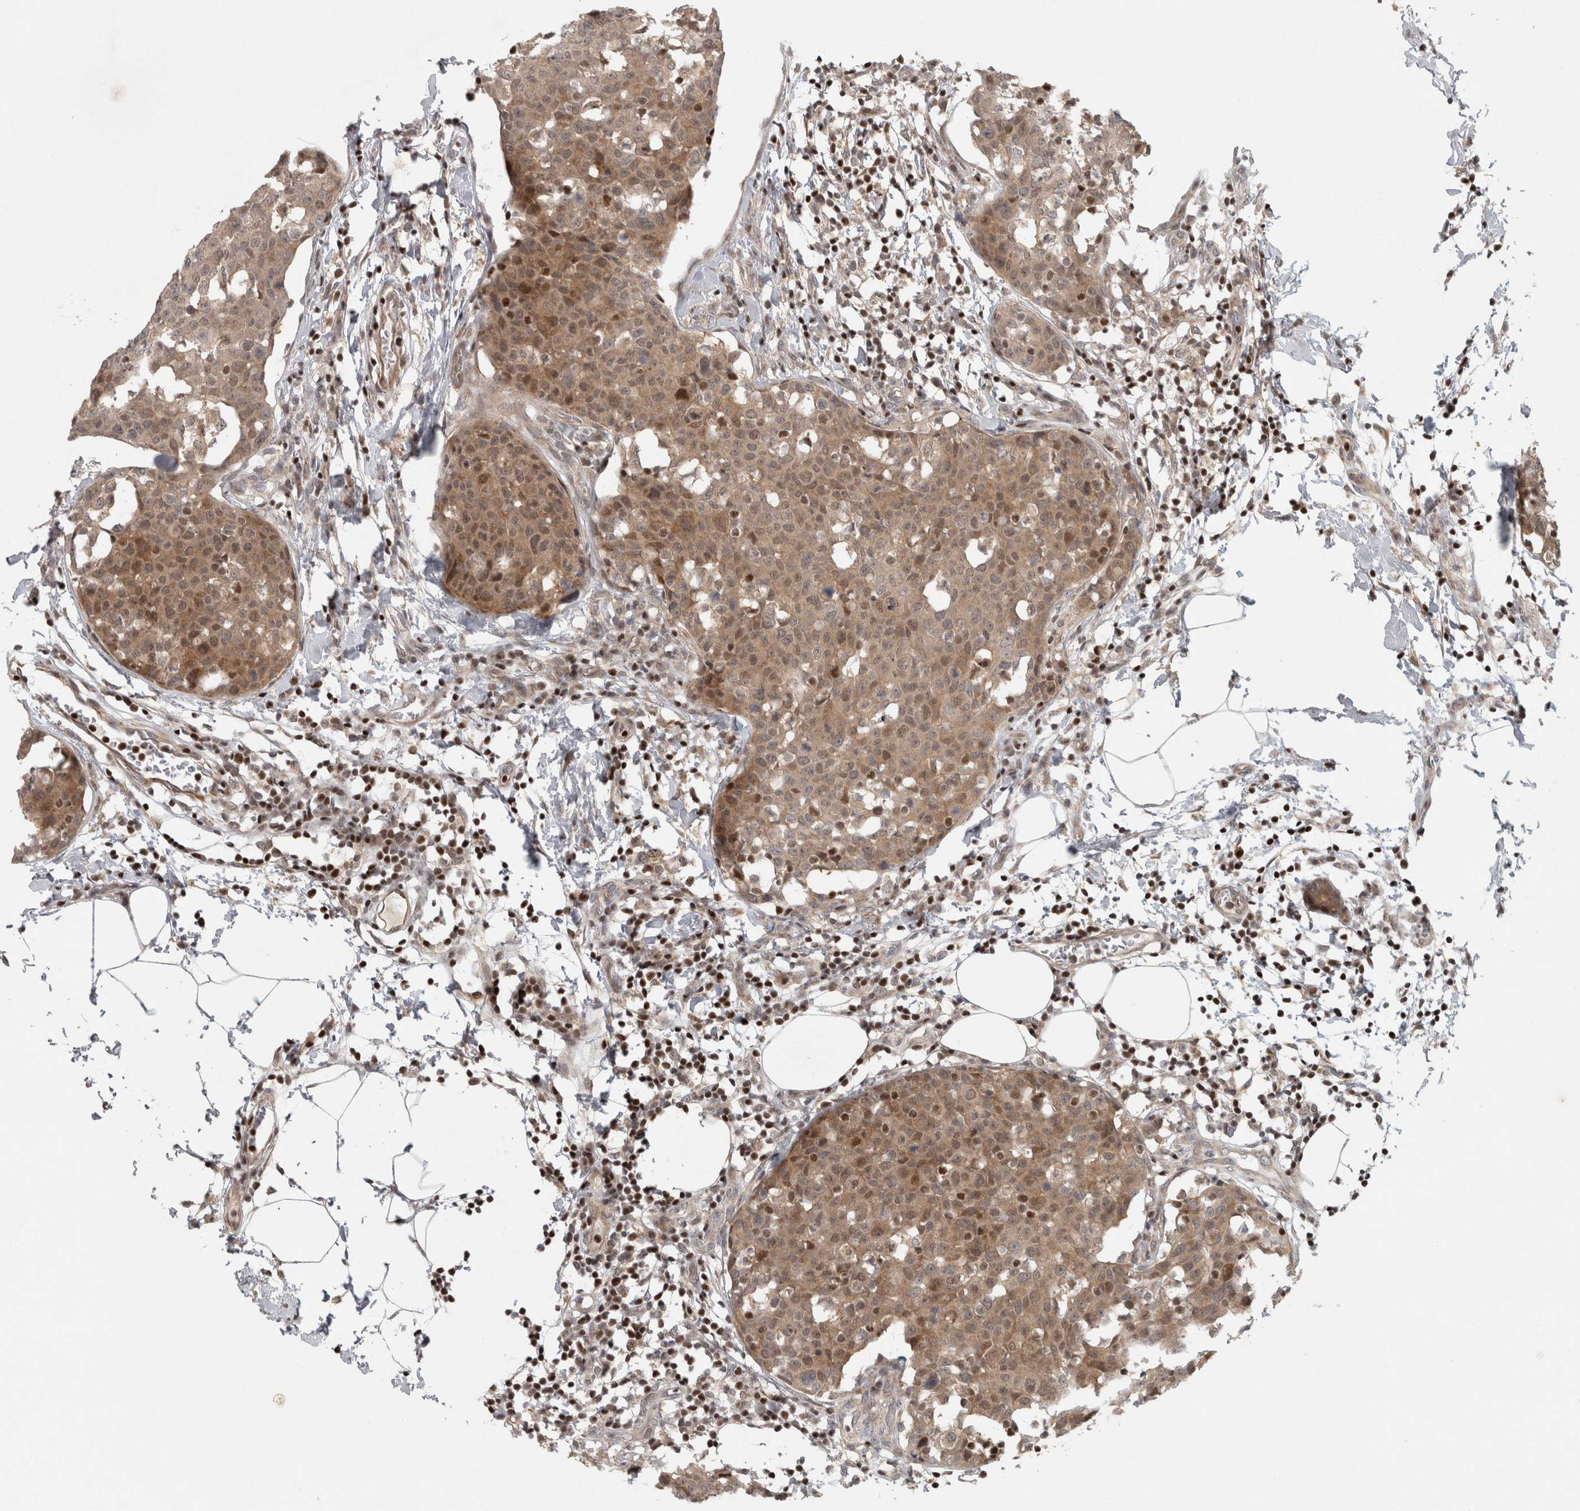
{"staining": {"intensity": "moderate", "quantity": ">75%", "location": "cytoplasmic/membranous,nuclear"}, "tissue": "breast cancer", "cell_type": "Tumor cells", "image_type": "cancer", "snomed": [{"axis": "morphology", "description": "Normal tissue, NOS"}, {"axis": "morphology", "description": "Duct carcinoma"}, {"axis": "topography", "description": "Breast"}], "caption": "An image of human invasive ductal carcinoma (breast) stained for a protein displays moderate cytoplasmic/membranous and nuclear brown staining in tumor cells.", "gene": "KDM8", "patient": {"sex": "female", "age": 37}}